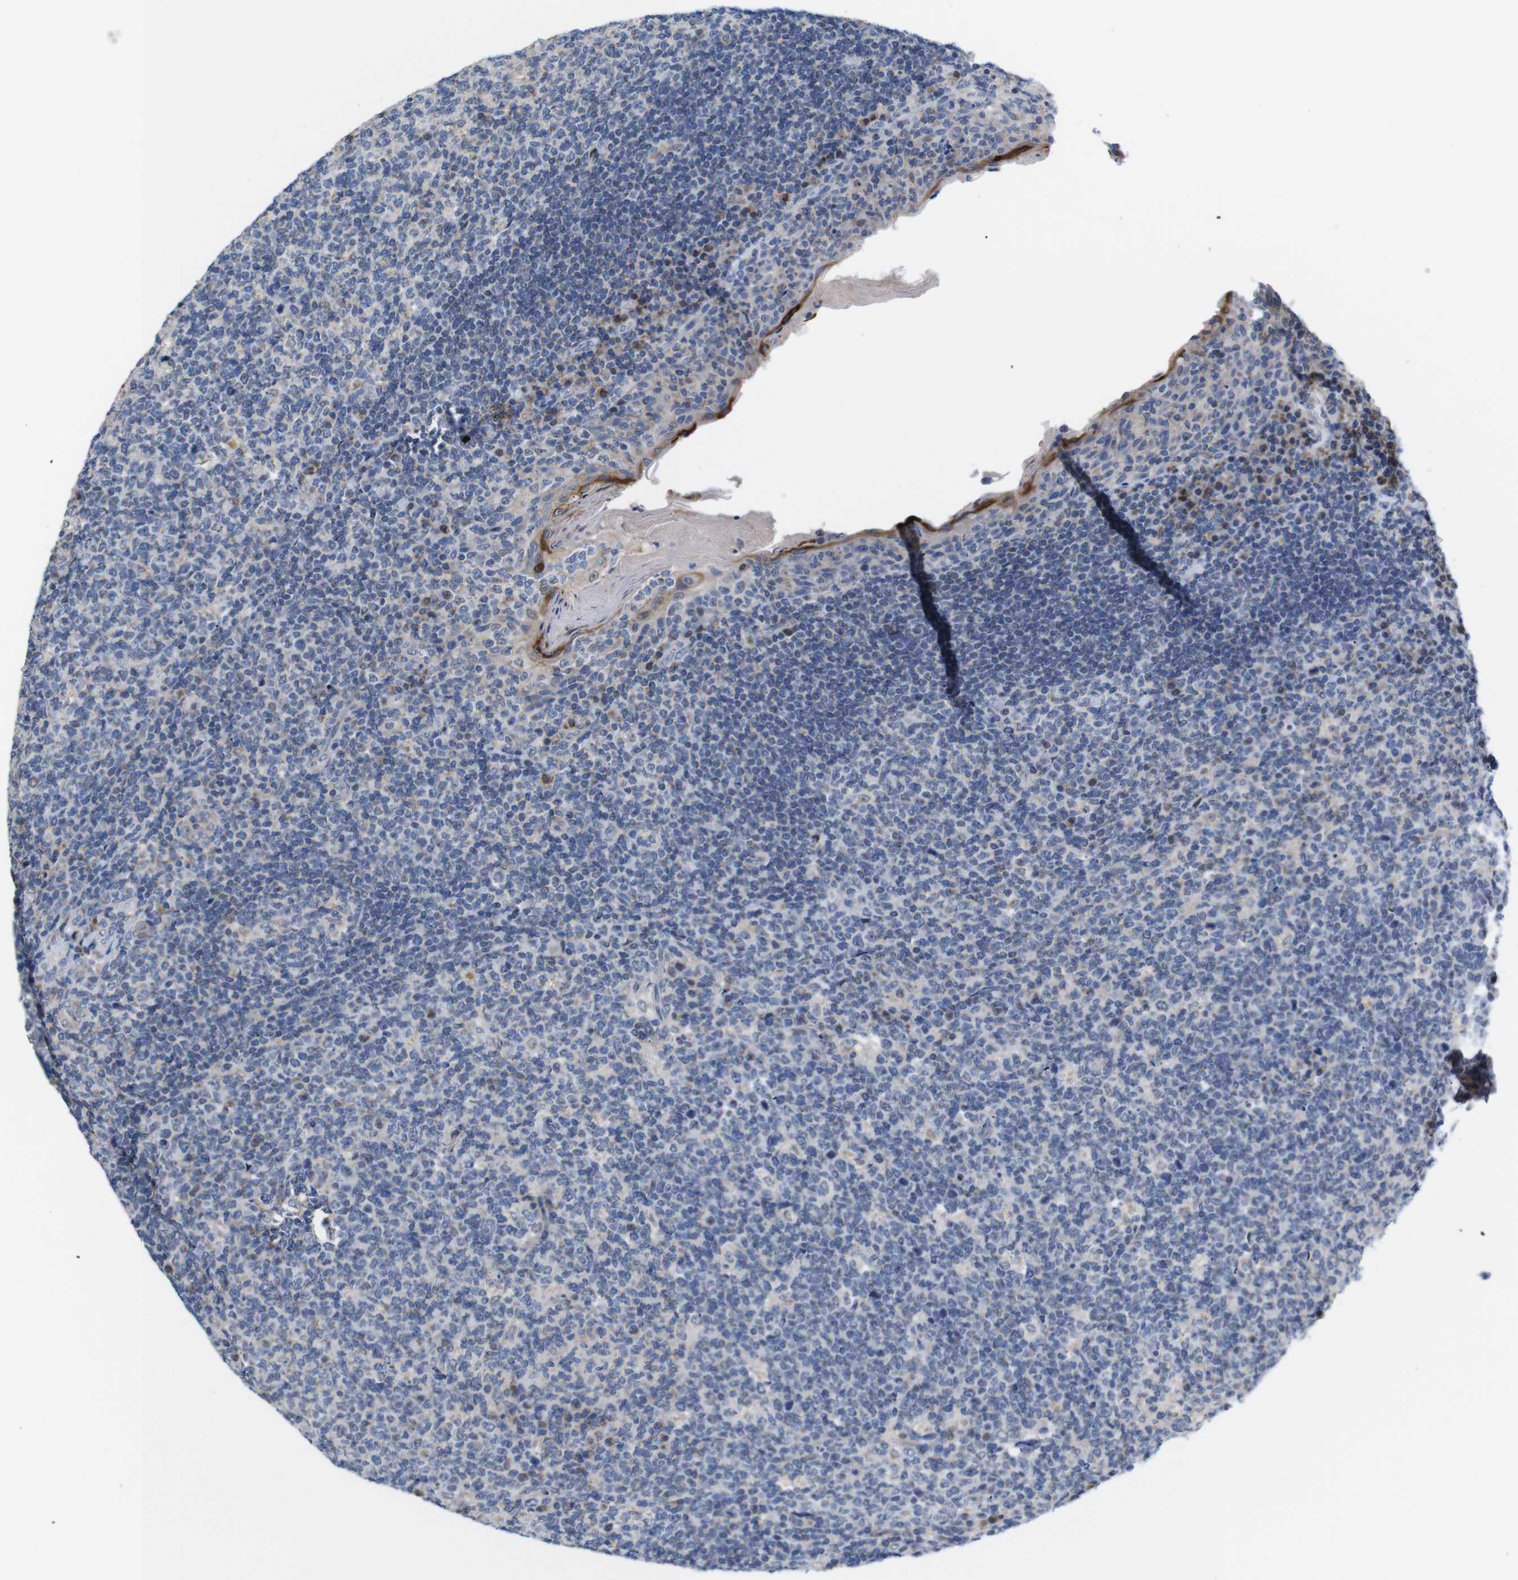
{"staining": {"intensity": "weak", "quantity": "<25%", "location": "cytoplasmic/membranous"}, "tissue": "tonsil", "cell_type": "Germinal center cells", "image_type": "normal", "snomed": [{"axis": "morphology", "description": "Normal tissue, NOS"}, {"axis": "topography", "description": "Tonsil"}], "caption": "Protein analysis of normal tonsil demonstrates no significant expression in germinal center cells.", "gene": "LRRC55", "patient": {"sex": "male", "age": 17}}